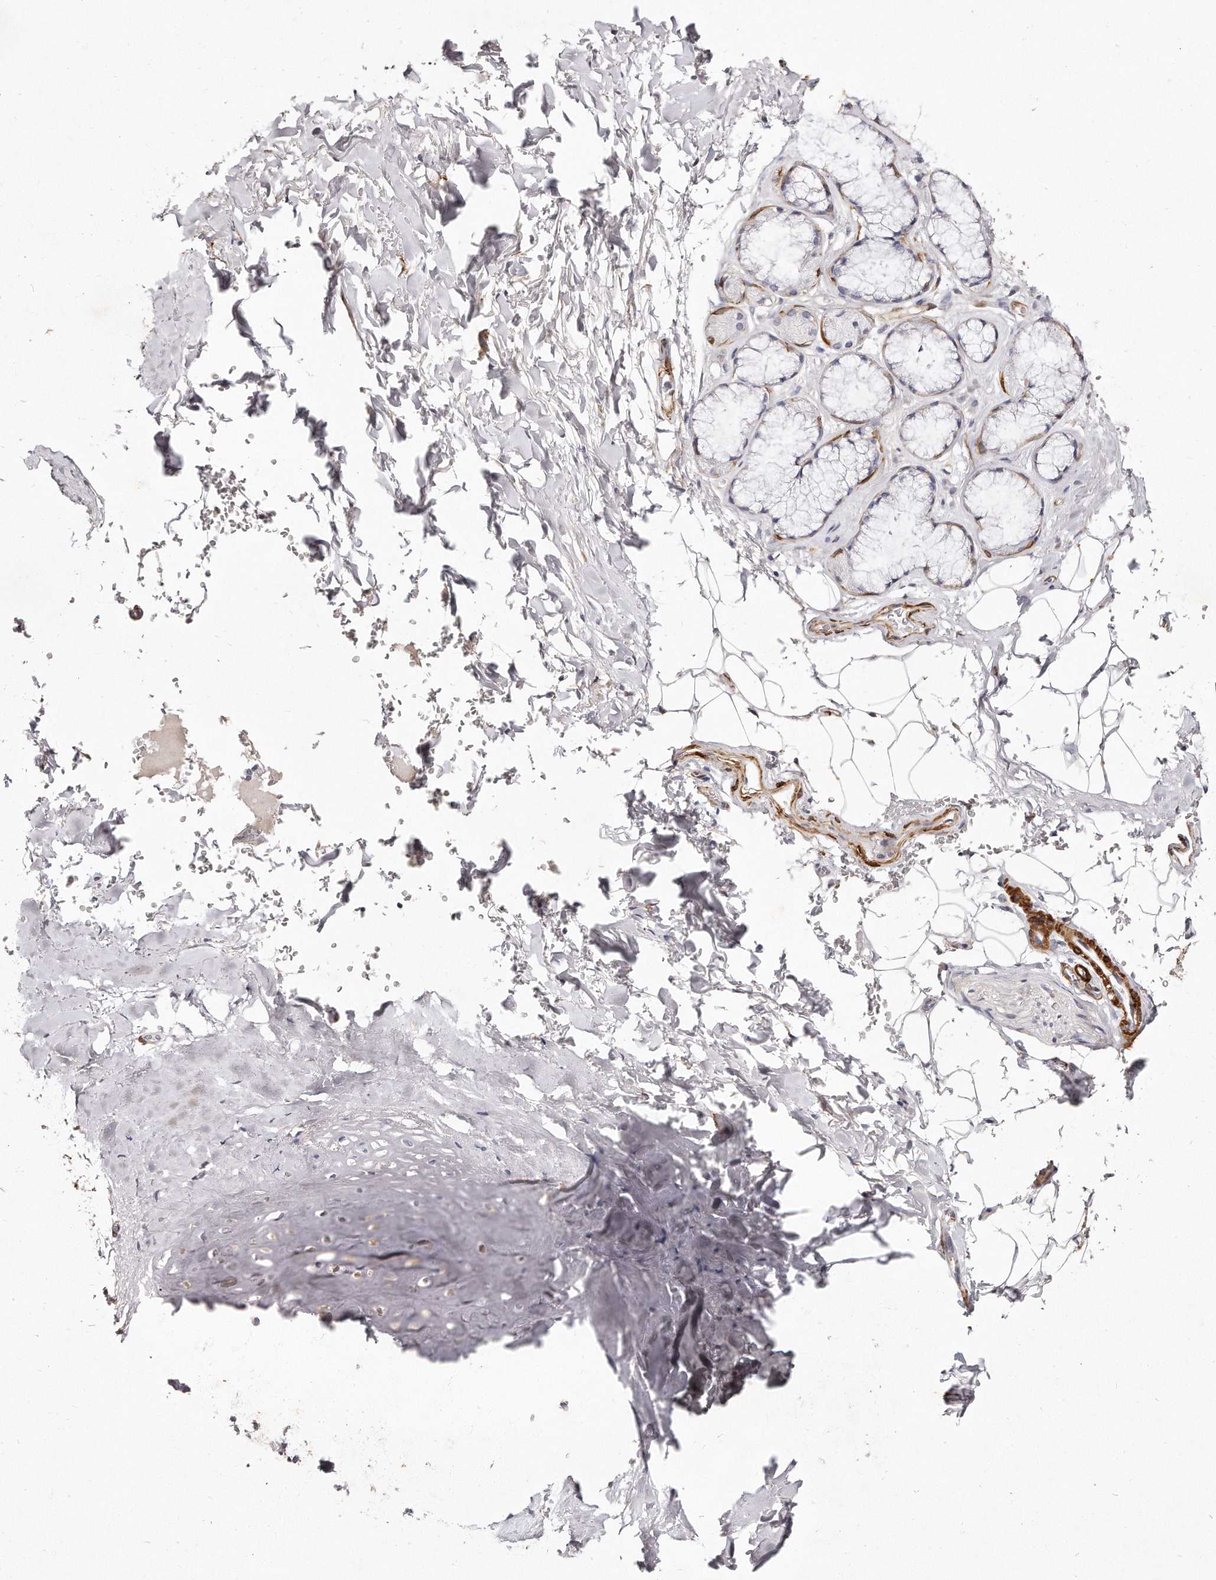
{"staining": {"intensity": "negative", "quantity": "none", "location": "none"}, "tissue": "adipose tissue", "cell_type": "Adipocytes", "image_type": "normal", "snomed": [{"axis": "morphology", "description": "Normal tissue, NOS"}, {"axis": "topography", "description": "Cartilage tissue"}], "caption": "Protein analysis of normal adipose tissue displays no significant staining in adipocytes.", "gene": "LMOD1", "patient": {"sex": "female", "age": 63}}